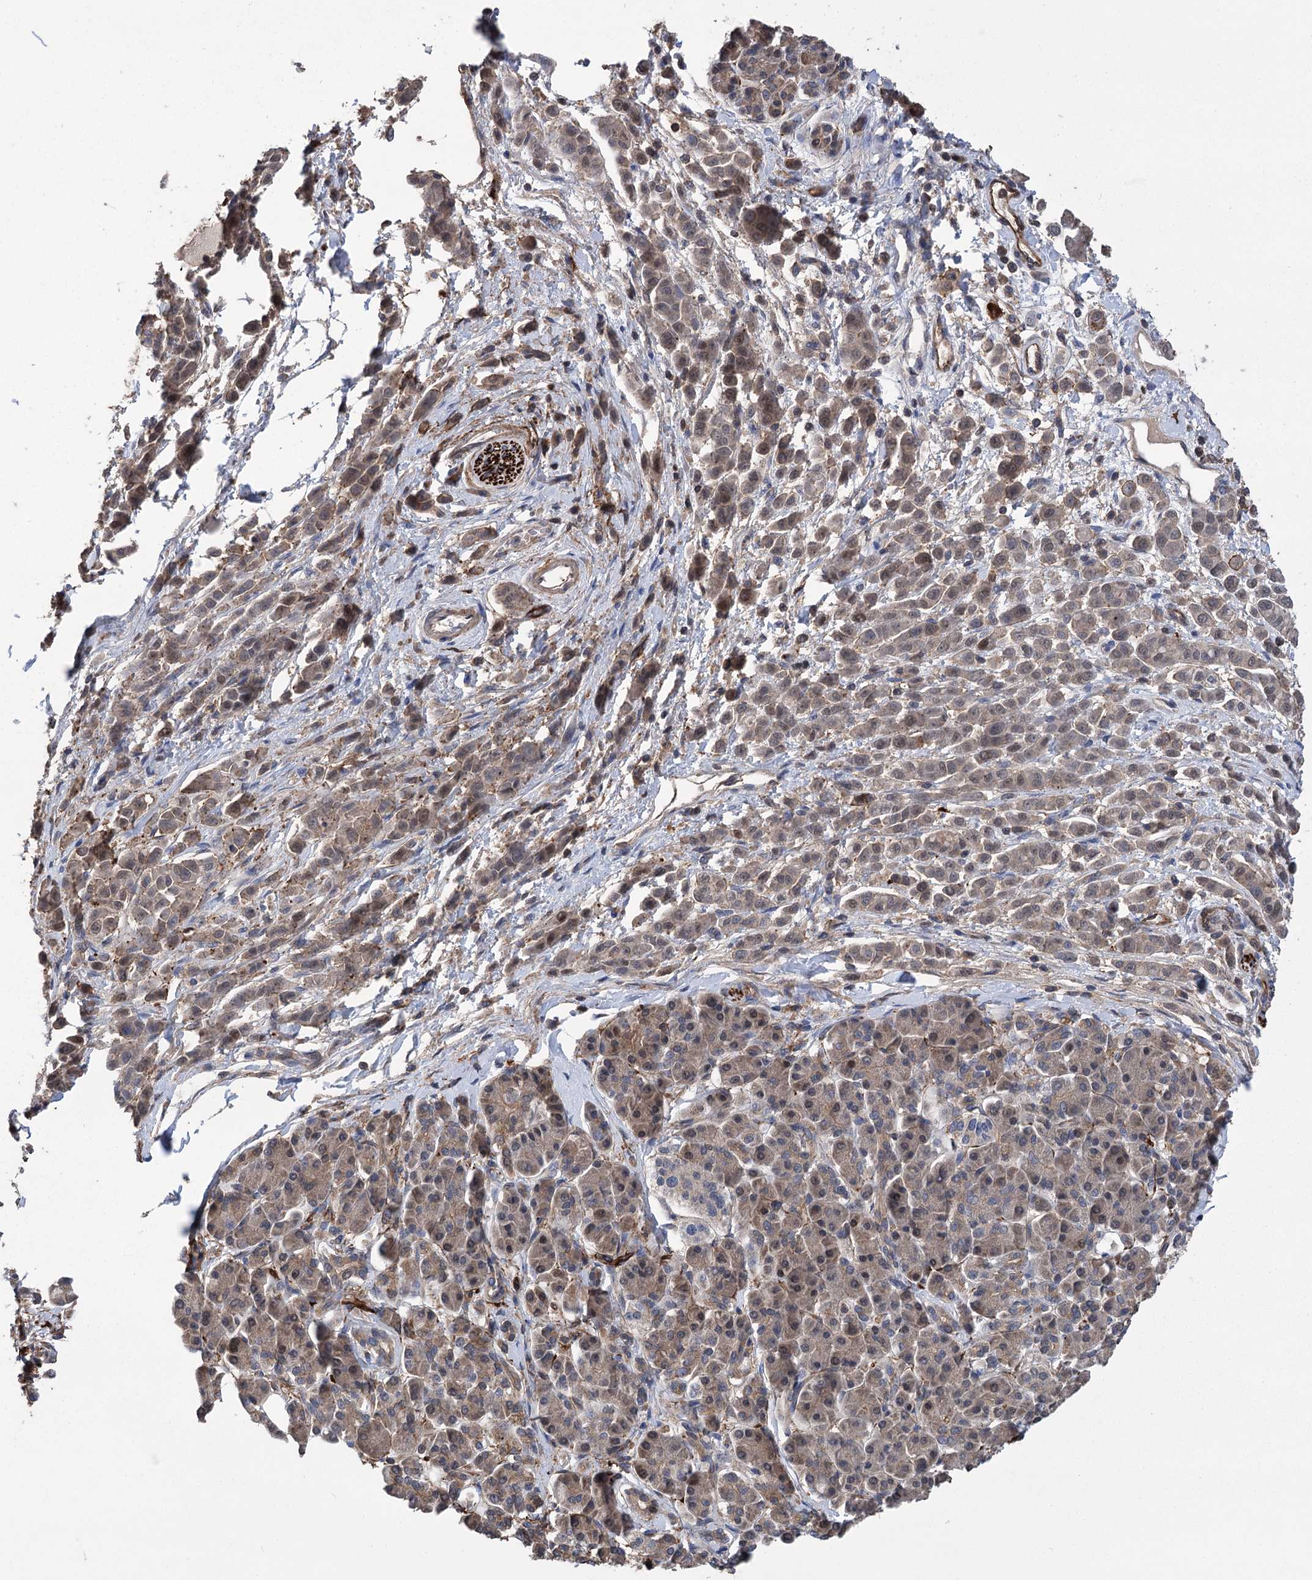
{"staining": {"intensity": "weak", "quantity": ">75%", "location": "cytoplasmic/membranous"}, "tissue": "pancreatic cancer", "cell_type": "Tumor cells", "image_type": "cancer", "snomed": [{"axis": "morphology", "description": "Normal tissue, NOS"}, {"axis": "morphology", "description": "Adenocarcinoma, NOS"}, {"axis": "topography", "description": "Pancreas"}], "caption": "An immunohistochemistry (IHC) histopathology image of neoplastic tissue is shown. Protein staining in brown highlights weak cytoplasmic/membranous positivity in pancreatic cancer (adenocarcinoma) within tumor cells.", "gene": "DPP3", "patient": {"sex": "female", "age": 64}}